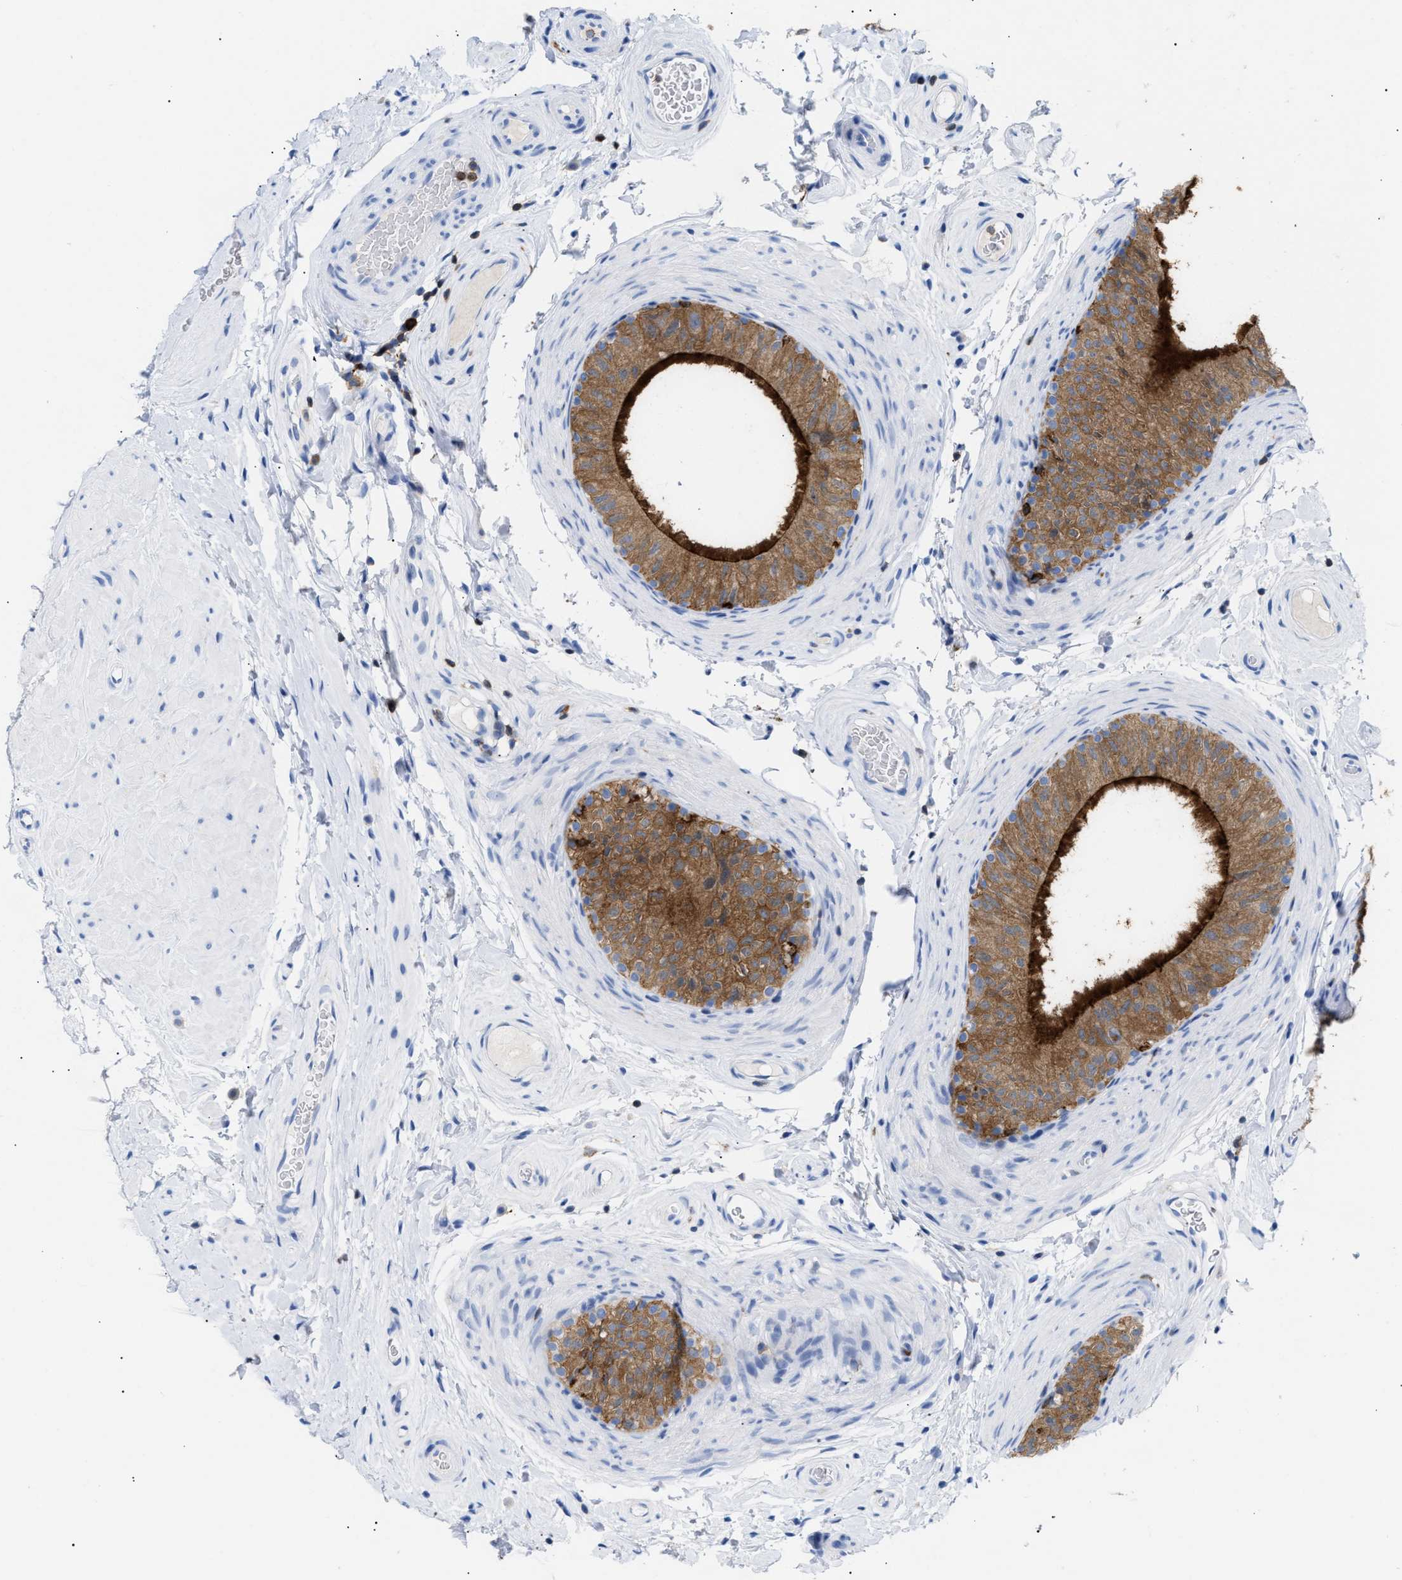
{"staining": {"intensity": "strong", "quantity": ">75%", "location": "cytoplasmic/membranous"}, "tissue": "epididymis", "cell_type": "Glandular cells", "image_type": "normal", "snomed": [{"axis": "morphology", "description": "Normal tissue, NOS"}, {"axis": "topography", "description": "Epididymis"}], "caption": "Epididymis stained with a brown dye demonstrates strong cytoplasmic/membranous positive positivity in approximately >75% of glandular cells.", "gene": "LCP1", "patient": {"sex": "male", "age": 34}}